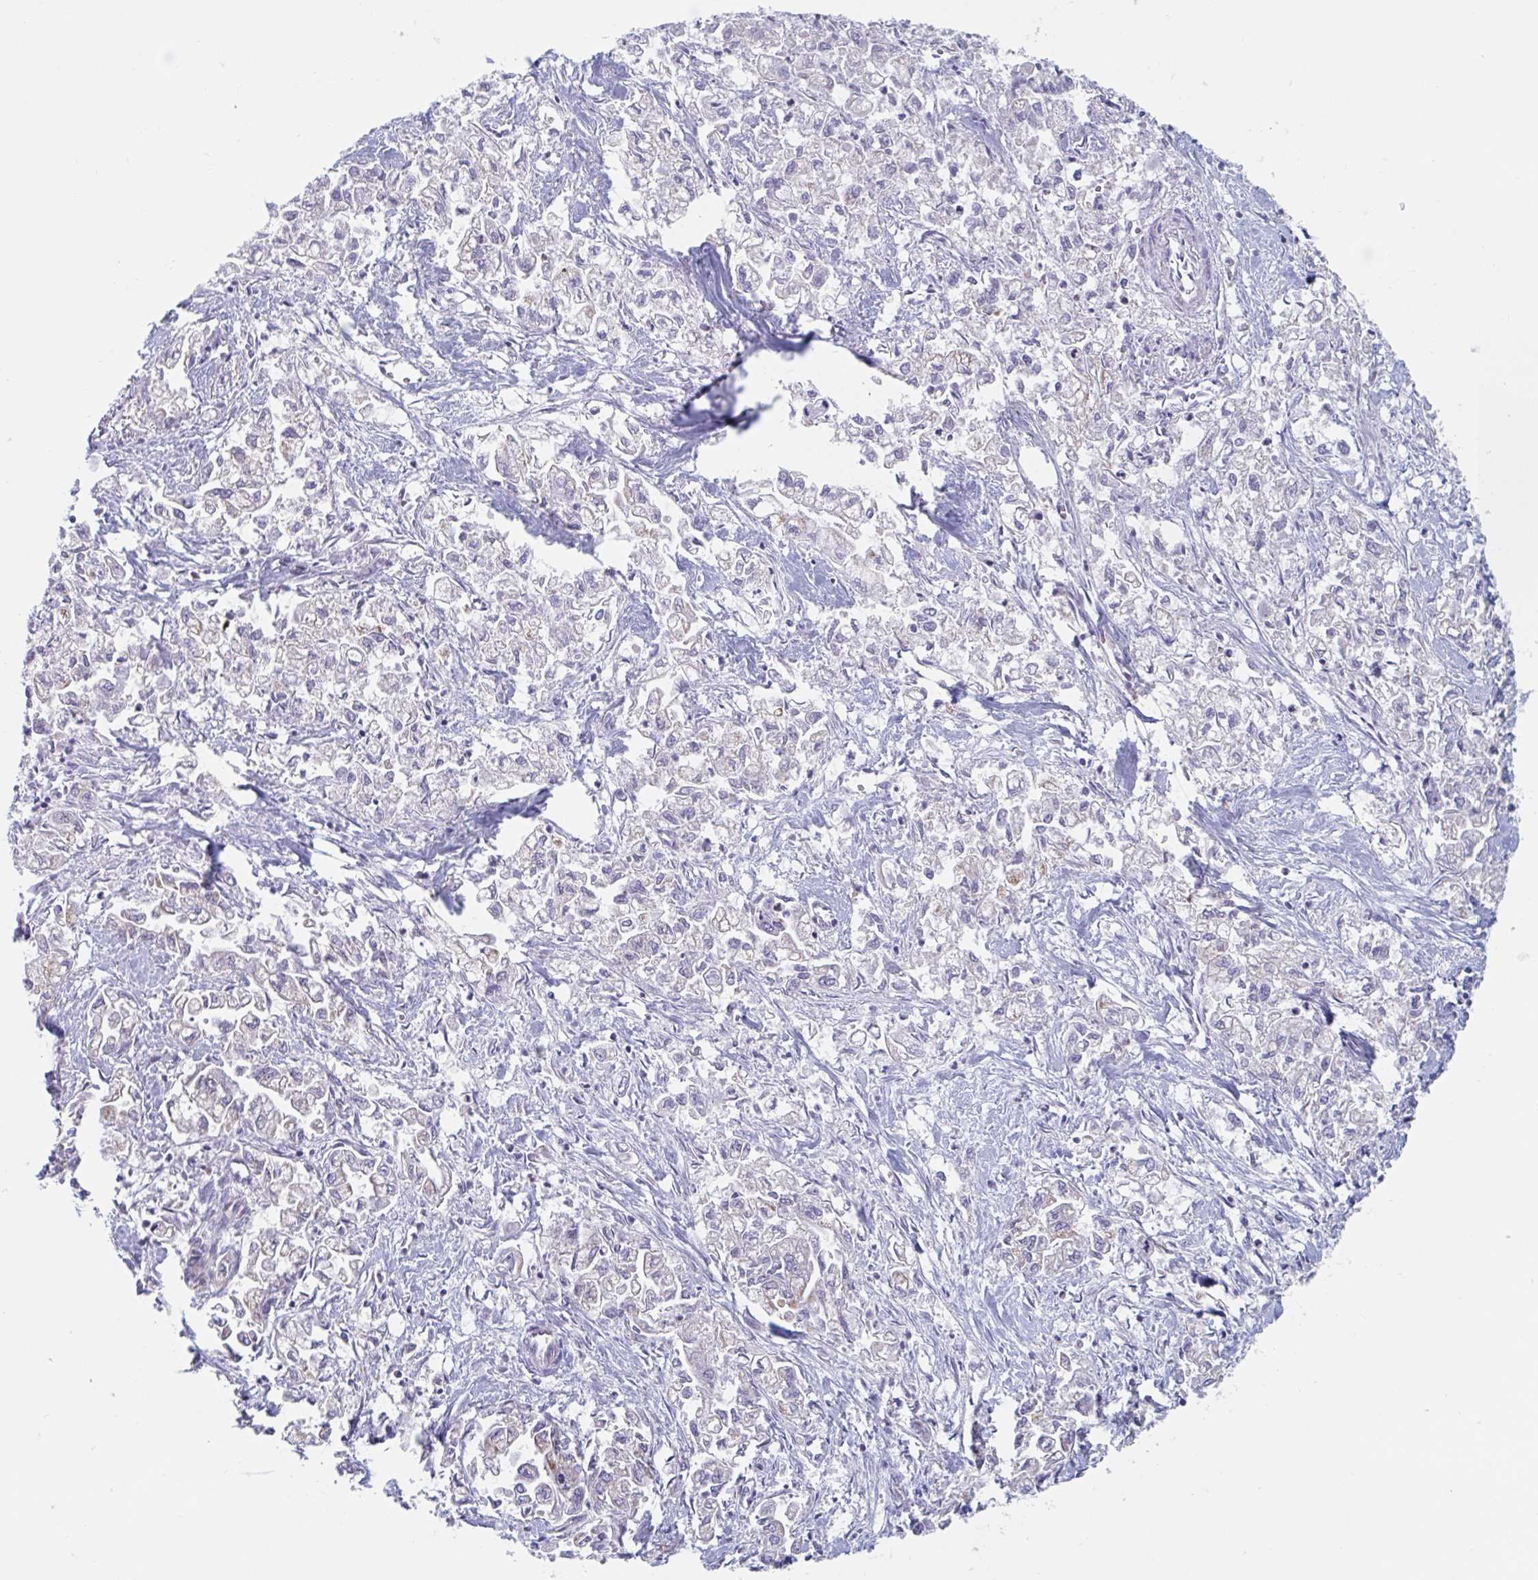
{"staining": {"intensity": "negative", "quantity": "none", "location": "none"}, "tissue": "pancreatic cancer", "cell_type": "Tumor cells", "image_type": "cancer", "snomed": [{"axis": "morphology", "description": "Adenocarcinoma, NOS"}, {"axis": "topography", "description": "Pancreas"}], "caption": "Micrograph shows no significant protein positivity in tumor cells of pancreatic adenocarcinoma.", "gene": "MRPL53", "patient": {"sex": "male", "age": 72}}